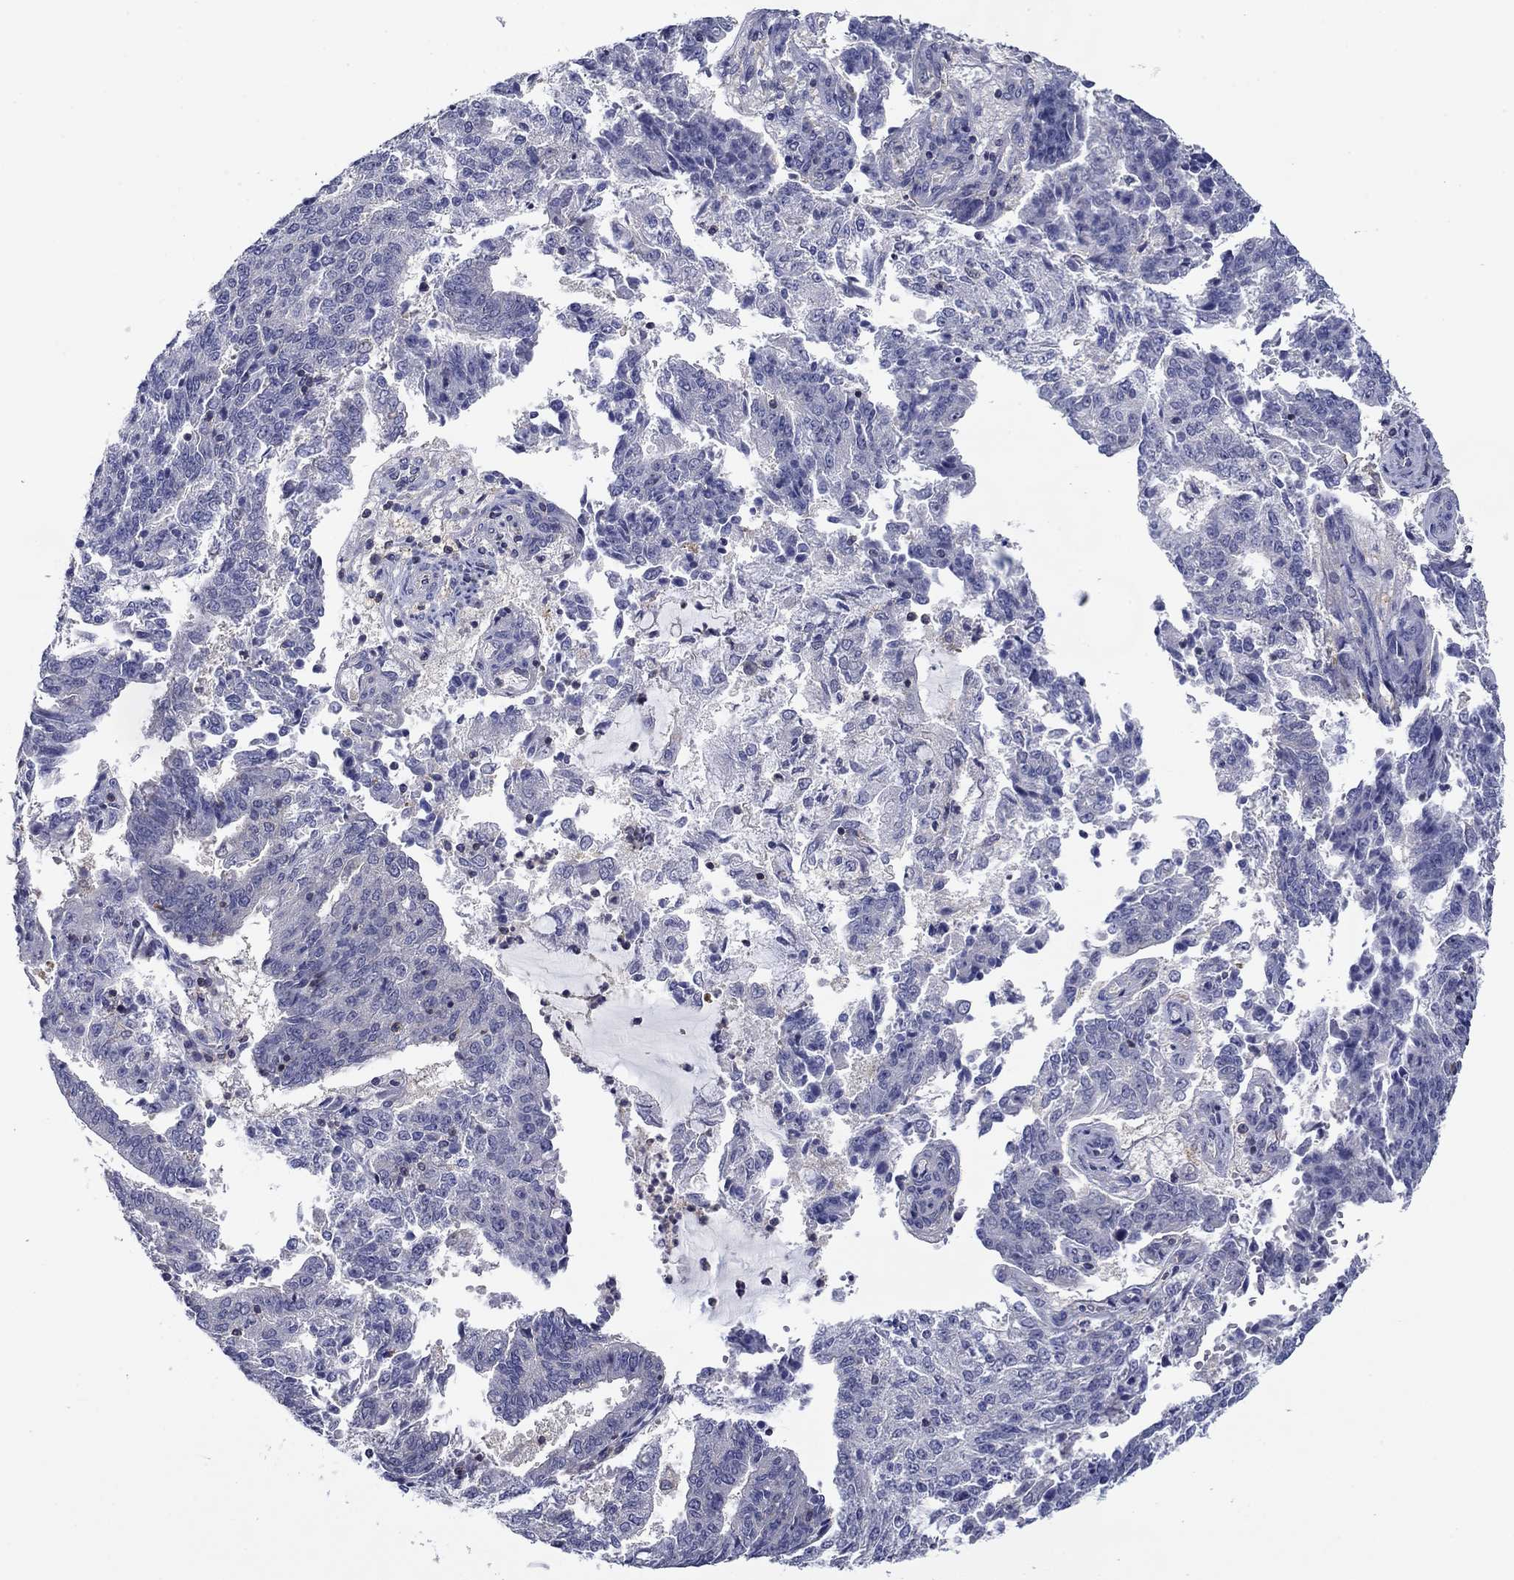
{"staining": {"intensity": "negative", "quantity": "none", "location": "none"}, "tissue": "endometrial cancer", "cell_type": "Tumor cells", "image_type": "cancer", "snomed": [{"axis": "morphology", "description": "Adenocarcinoma, NOS"}, {"axis": "topography", "description": "Endometrium"}], "caption": "Tumor cells show no significant expression in endometrial cancer (adenocarcinoma).", "gene": "POU2F2", "patient": {"sex": "female", "age": 82}}